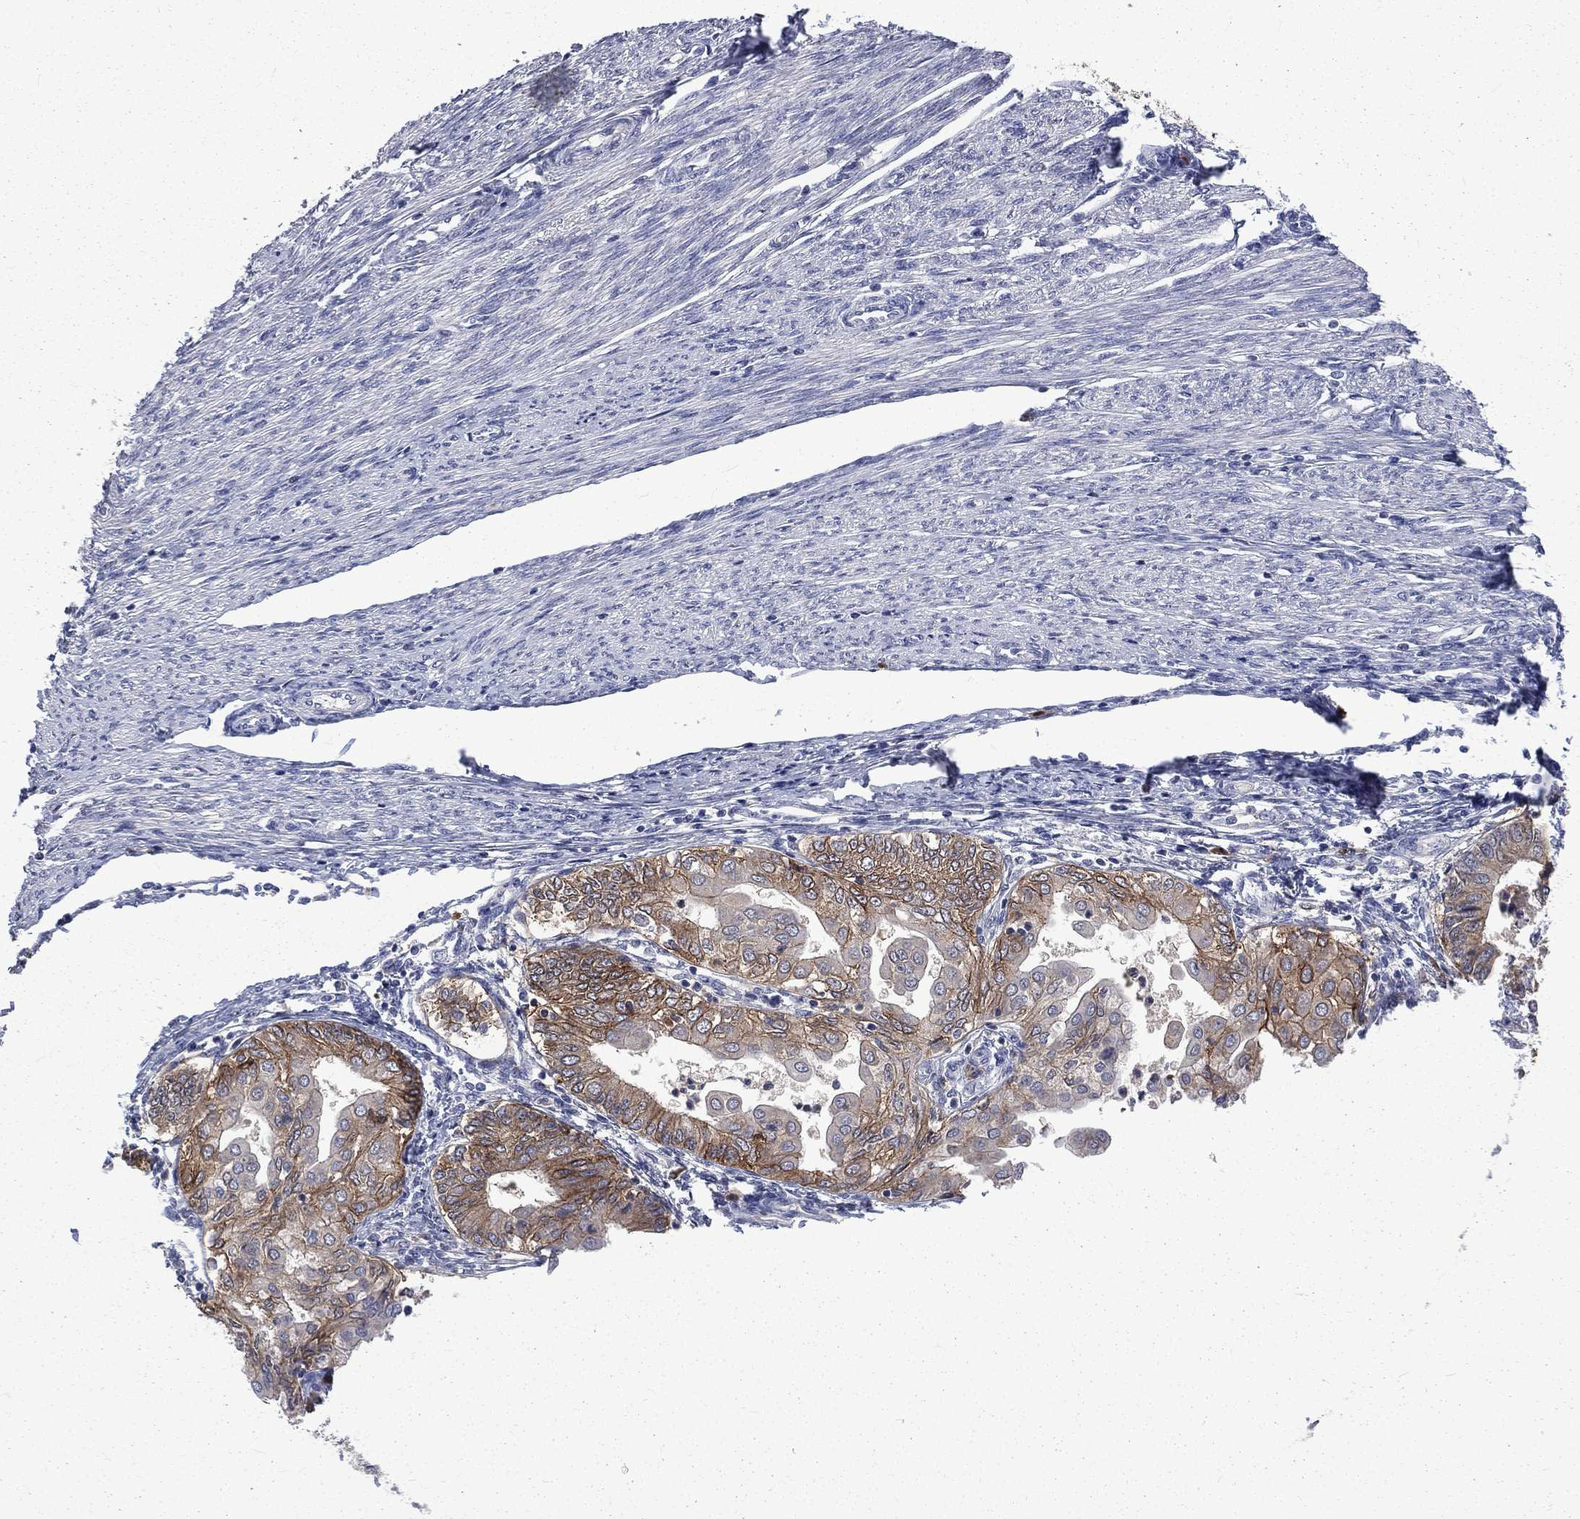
{"staining": {"intensity": "moderate", "quantity": "25%-75%", "location": "cytoplasmic/membranous"}, "tissue": "endometrial cancer", "cell_type": "Tumor cells", "image_type": "cancer", "snomed": [{"axis": "morphology", "description": "Adenocarcinoma, NOS"}, {"axis": "topography", "description": "Endometrium"}], "caption": "Endometrial cancer (adenocarcinoma) stained with DAB immunohistochemistry (IHC) displays medium levels of moderate cytoplasmic/membranous staining in approximately 25%-75% of tumor cells.", "gene": "CA12", "patient": {"sex": "female", "age": 68}}